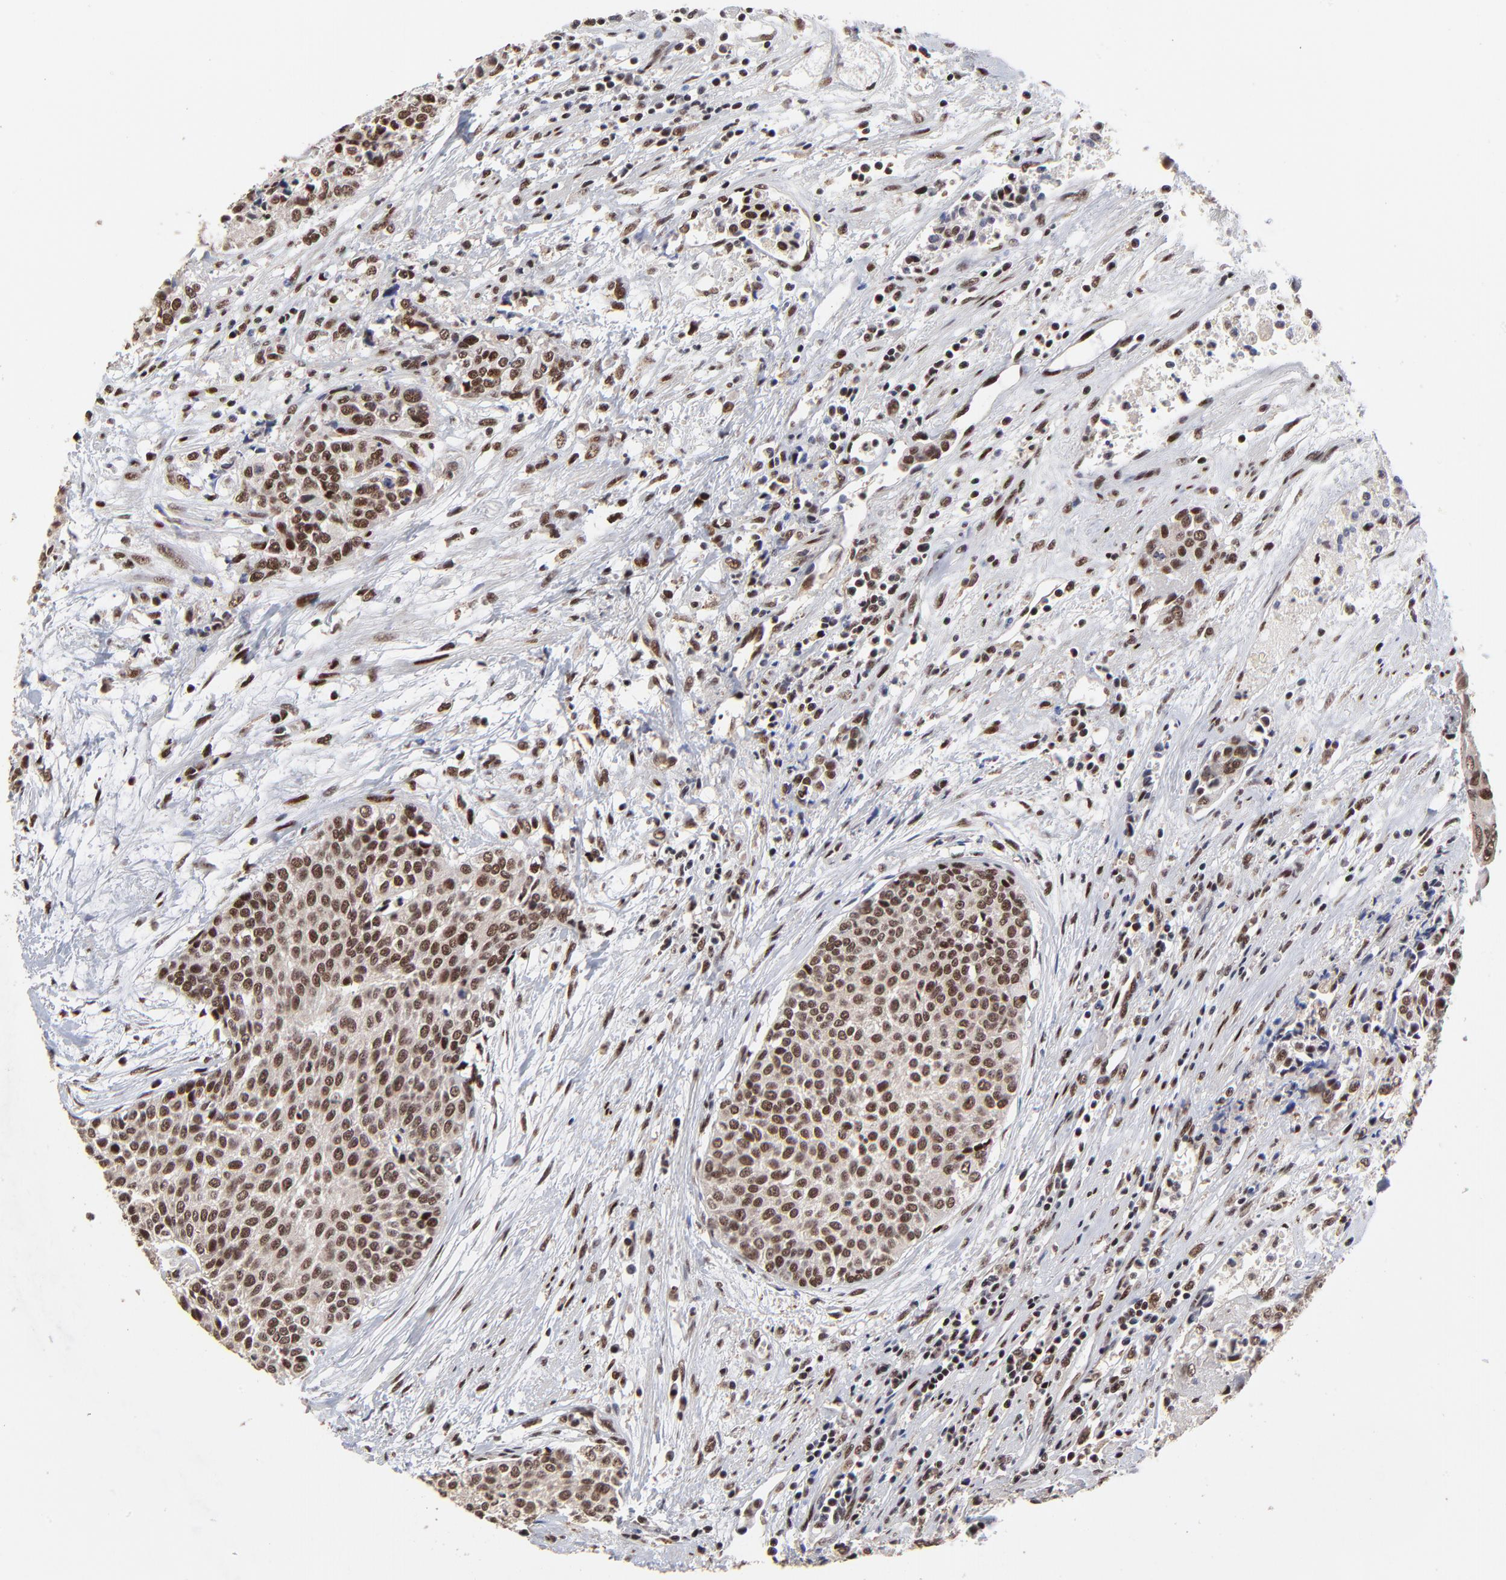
{"staining": {"intensity": "moderate", "quantity": ">75%", "location": "nuclear"}, "tissue": "urothelial cancer", "cell_type": "Tumor cells", "image_type": "cancer", "snomed": [{"axis": "morphology", "description": "Urothelial carcinoma, Low grade"}, {"axis": "topography", "description": "Urinary bladder"}], "caption": "Protein staining of low-grade urothelial carcinoma tissue shows moderate nuclear expression in about >75% of tumor cells. (DAB (3,3'-diaminobenzidine) IHC with brightfield microscopy, high magnification).", "gene": "RBM22", "patient": {"sex": "female", "age": 73}}